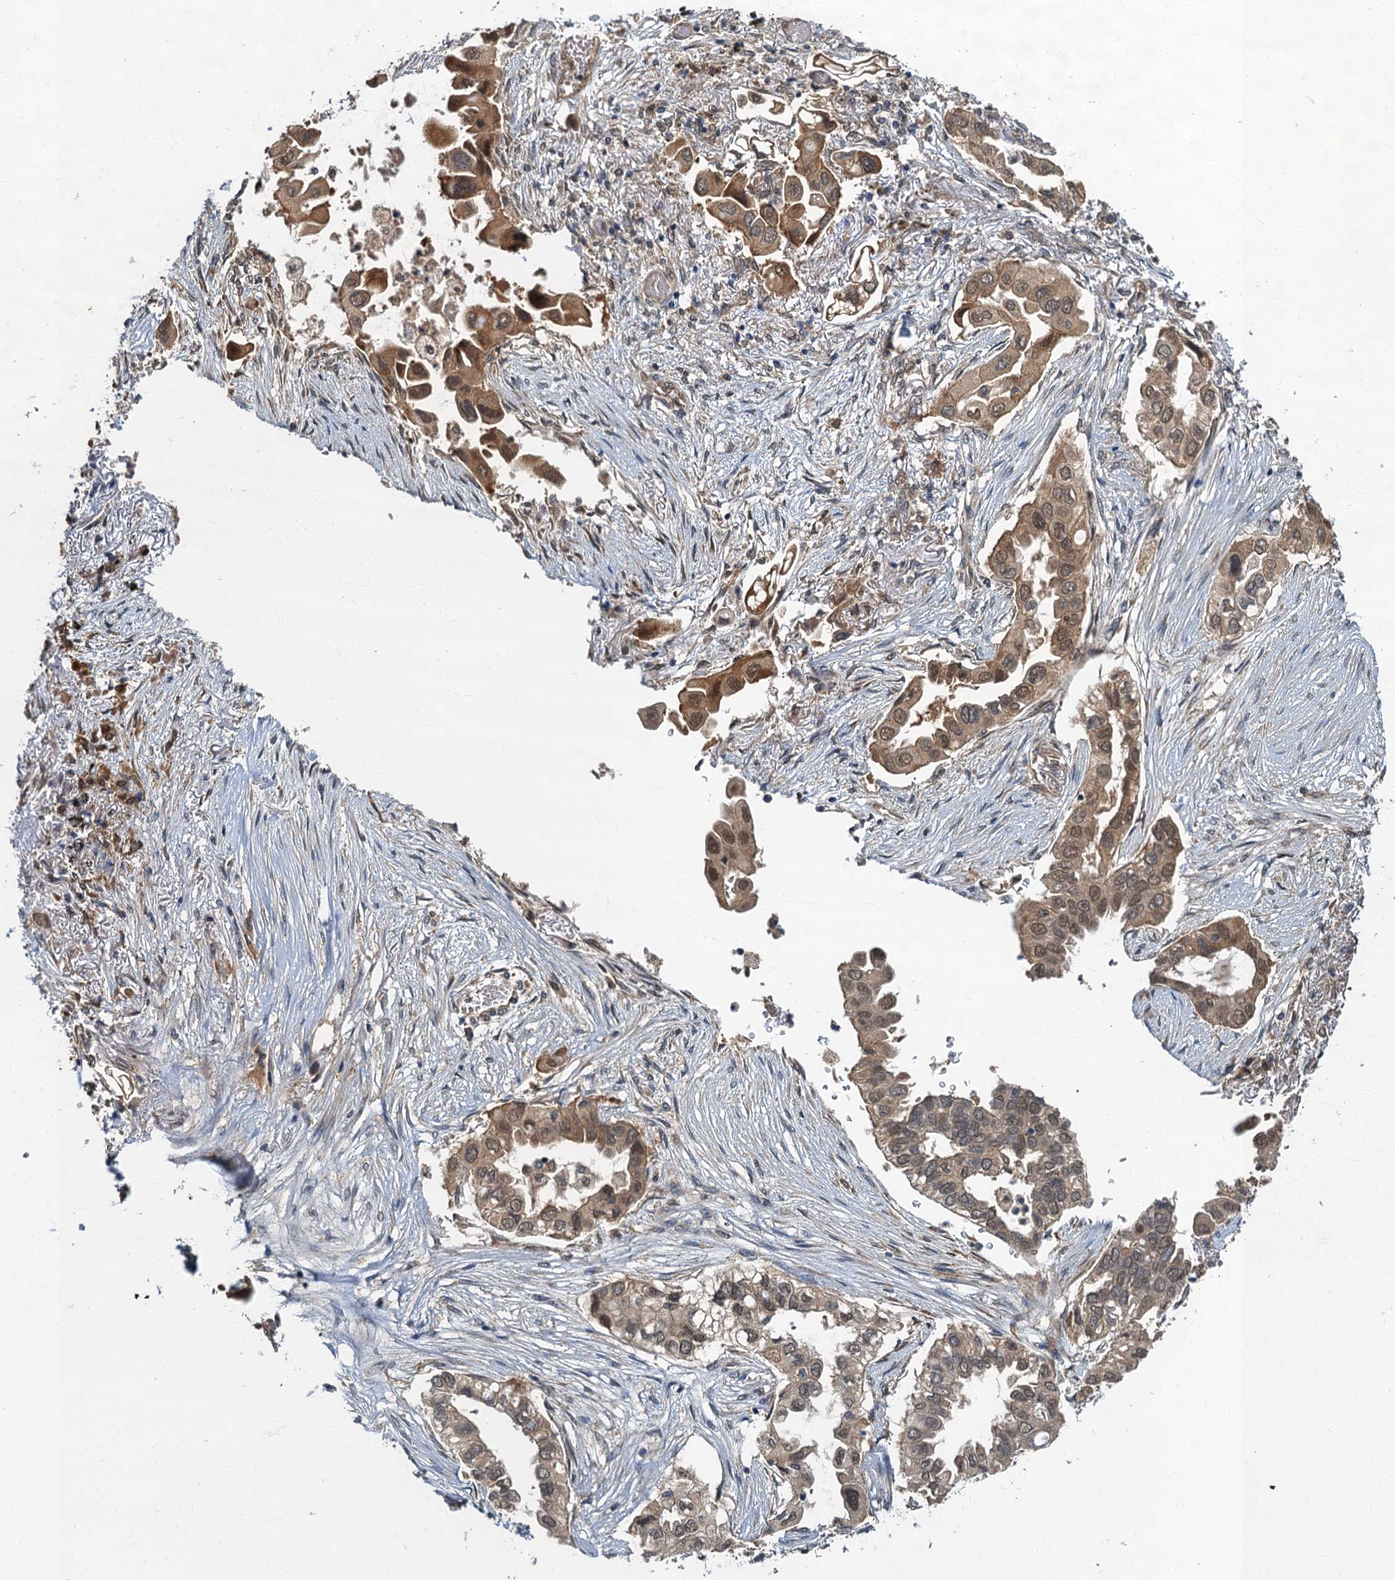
{"staining": {"intensity": "moderate", "quantity": ">75%", "location": "cytoplasmic/membranous,nuclear"}, "tissue": "lung cancer", "cell_type": "Tumor cells", "image_type": "cancer", "snomed": [{"axis": "morphology", "description": "Adenocarcinoma, NOS"}, {"axis": "topography", "description": "Lung"}], "caption": "An immunohistochemistry image of neoplastic tissue is shown. Protein staining in brown shows moderate cytoplasmic/membranous and nuclear positivity in lung cancer within tumor cells. The staining is performed using DAB (3,3'-diaminobenzidine) brown chromogen to label protein expression. The nuclei are counter-stained blue using hematoxylin.", "gene": "TBCK", "patient": {"sex": "female", "age": 76}}